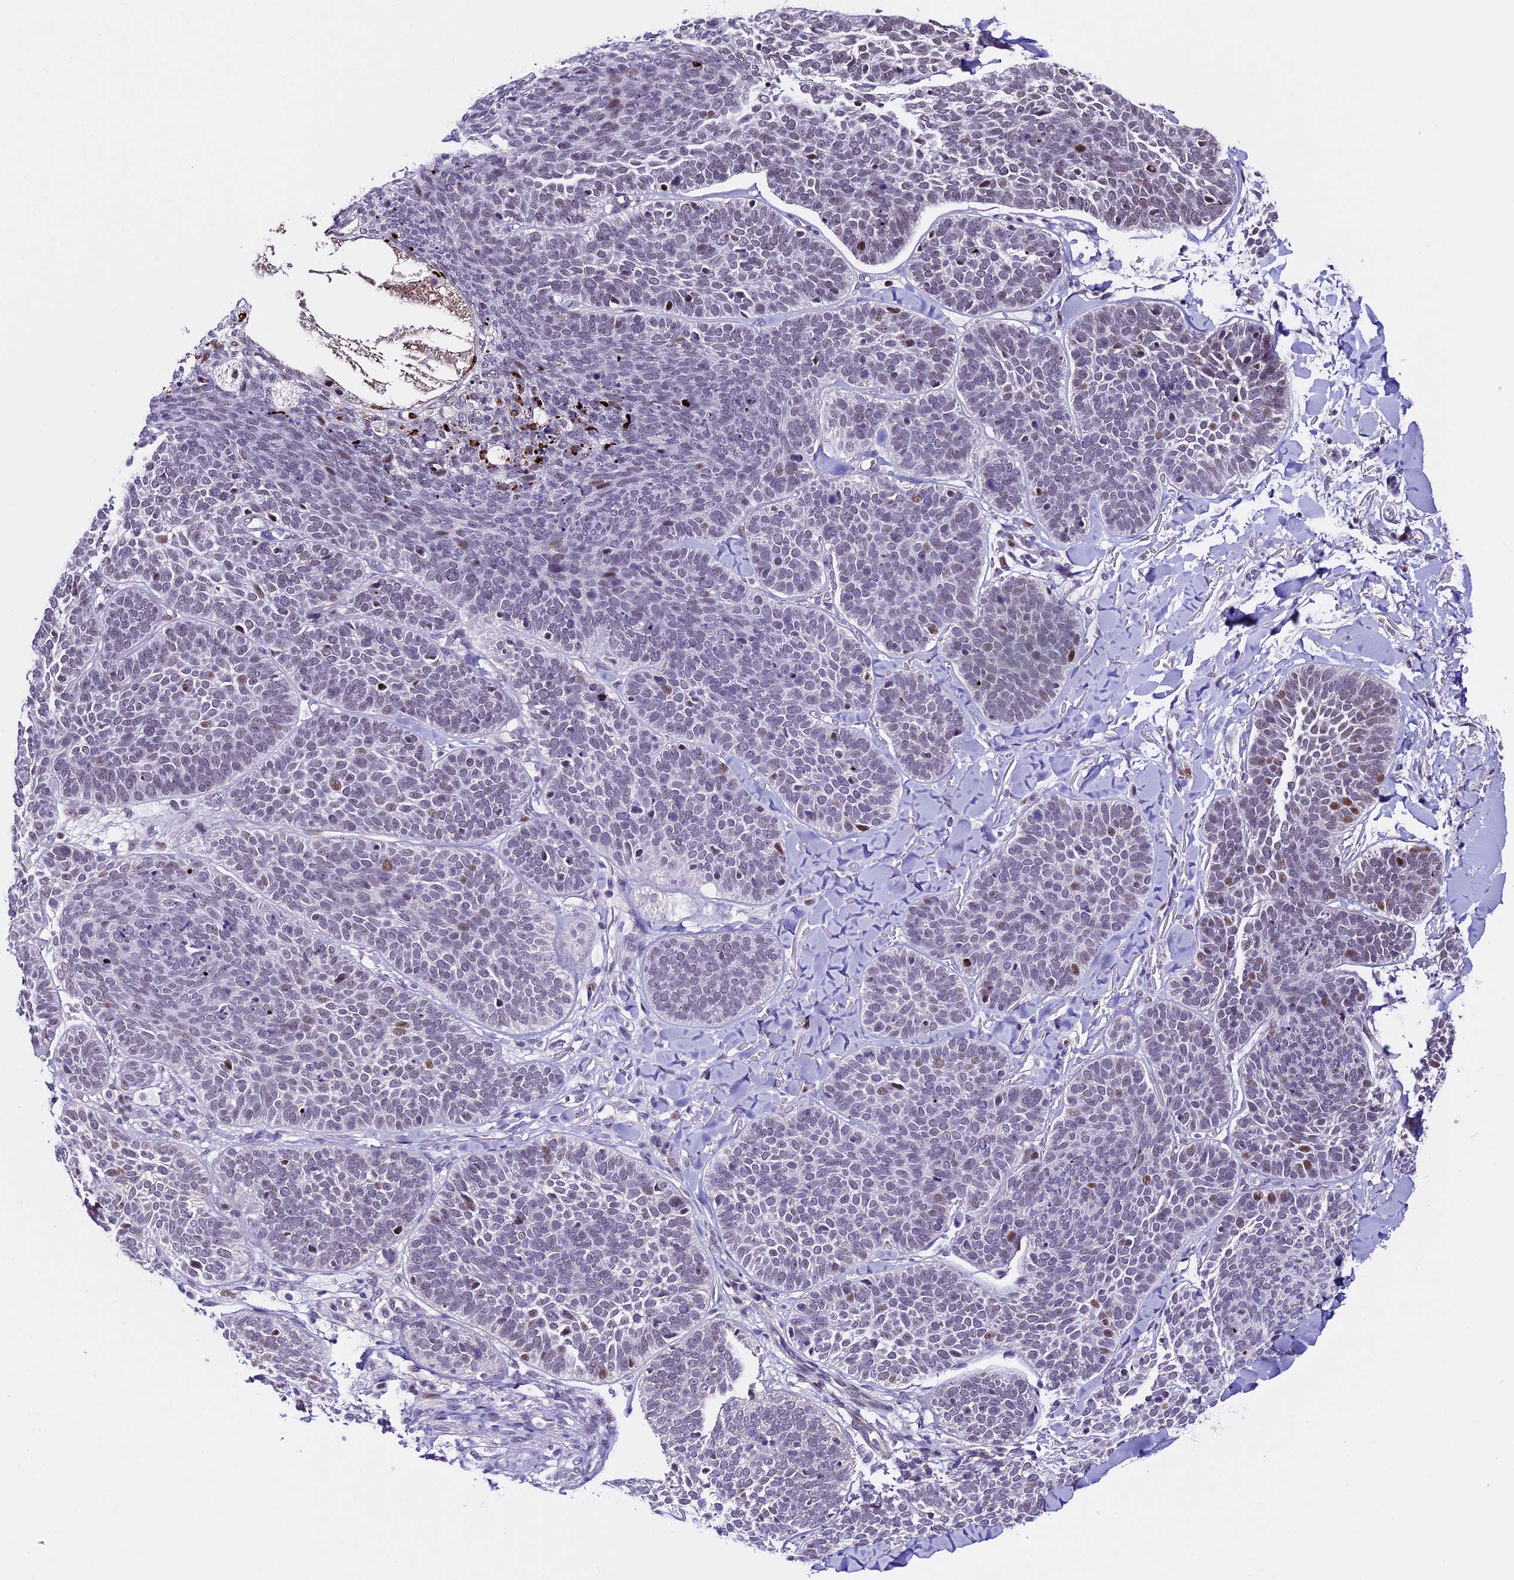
{"staining": {"intensity": "weak", "quantity": "<25%", "location": "nuclear"}, "tissue": "skin cancer", "cell_type": "Tumor cells", "image_type": "cancer", "snomed": [{"axis": "morphology", "description": "Basal cell carcinoma"}, {"axis": "topography", "description": "Skin"}], "caption": "Immunohistochemical staining of skin cancer (basal cell carcinoma) exhibits no significant positivity in tumor cells. (Brightfield microscopy of DAB (3,3'-diaminobenzidine) immunohistochemistry (IHC) at high magnification).", "gene": "TCP11L2", "patient": {"sex": "male", "age": 85}}